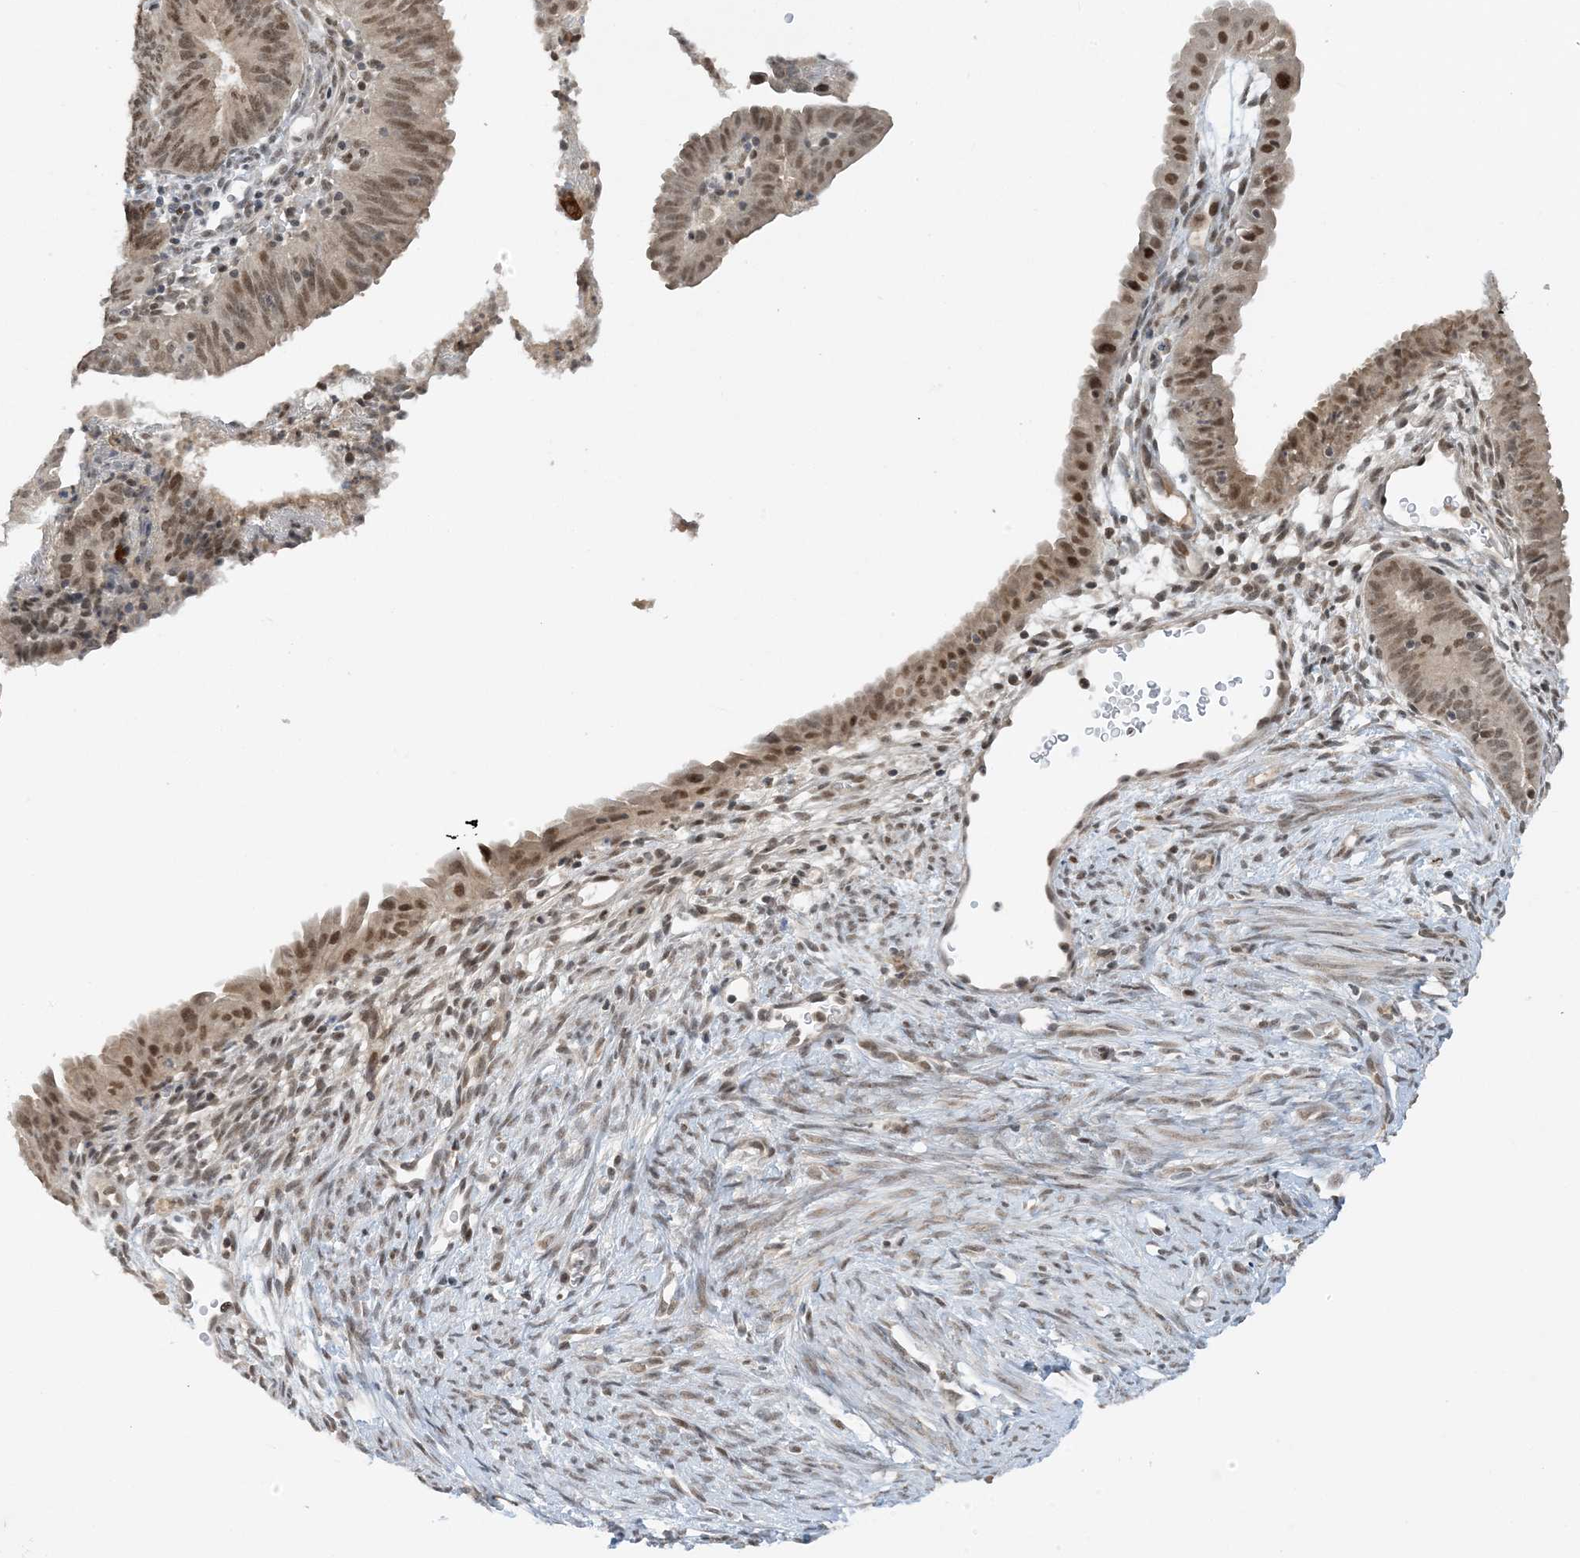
{"staining": {"intensity": "moderate", "quantity": "25%-75%", "location": "nuclear"}, "tissue": "endometrial cancer", "cell_type": "Tumor cells", "image_type": "cancer", "snomed": [{"axis": "morphology", "description": "Adenocarcinoma, NOS"}, {"axis": "topography", "description": "Endometrium"}], "caption": "This is a histology image of immunohistochemistry staining of endometrial adenocarcinoma, which shows moderate expression in the nuclear of tumor cells.", "gene": "ACYP2", "patient": {"sex": "female", "age": 51}}